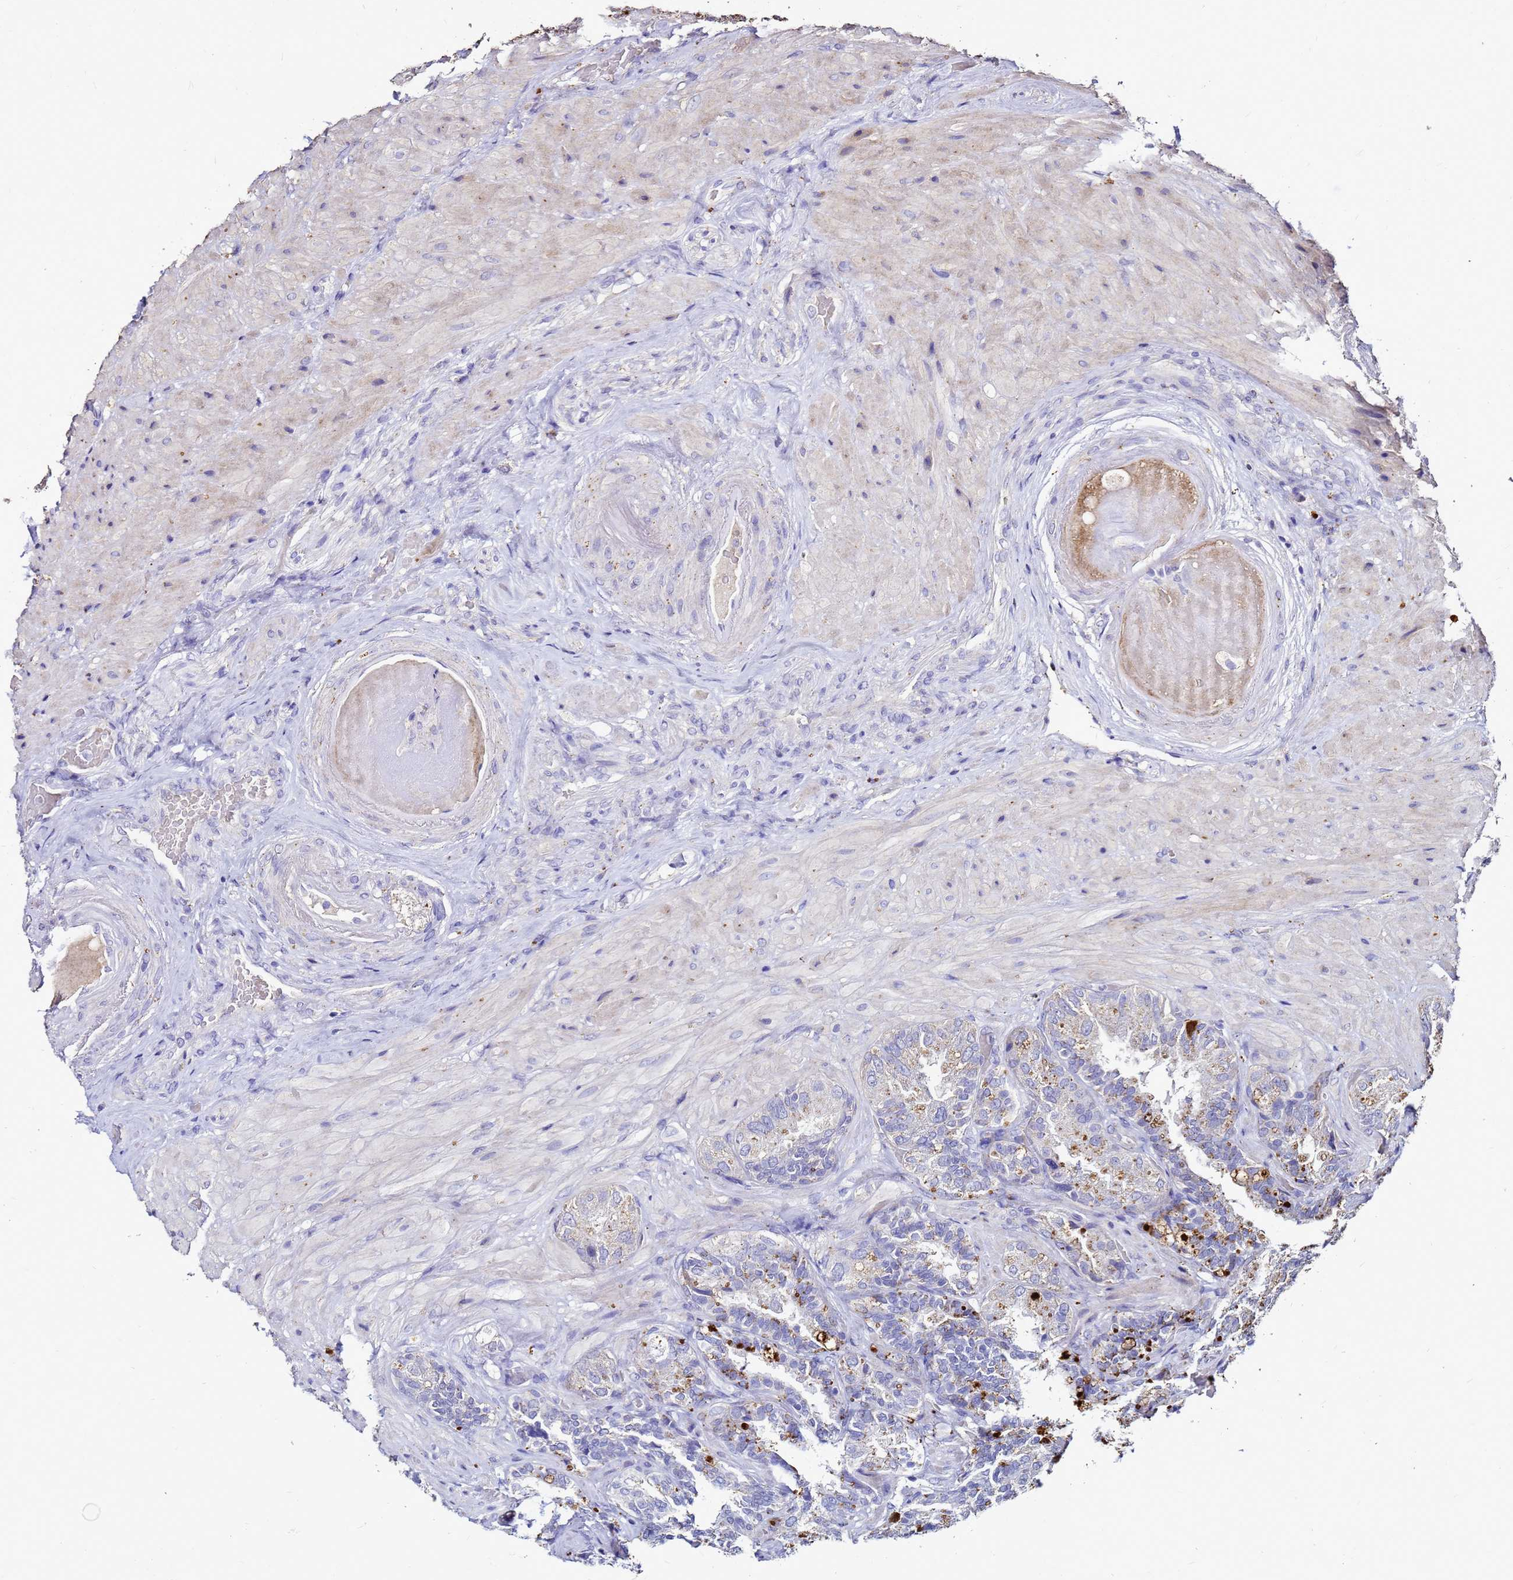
{"staining": {"intensity": "negative", "quantity": "none", "location": "none"}, "tissue": "seminal vesicle", "cell_type": "Glandular cells", "image_type": "normal", "snomed": [{"axis": "morphology", "description": "Normal tissue, NOS"}, {"axis": "topography", "description": "Prostate and seminal vesicle, NOS"}, {"axis": "topography", "description": "Prostate"}, {"axis": "topography", "description": "Seminal veicle"}], "caption": "DAB (3,3'-diaminobenzidine) immunohistochemical staining of benign human seminal vesicle demonstrates no significant positivity in glandular cells. (DAB (3,3'-diaminobenzidine) immunohistochemistry (IHC) with hematoxylin counter stain).", "gene": "S100A2", "patient": {"sex": "male", "age": 67}}